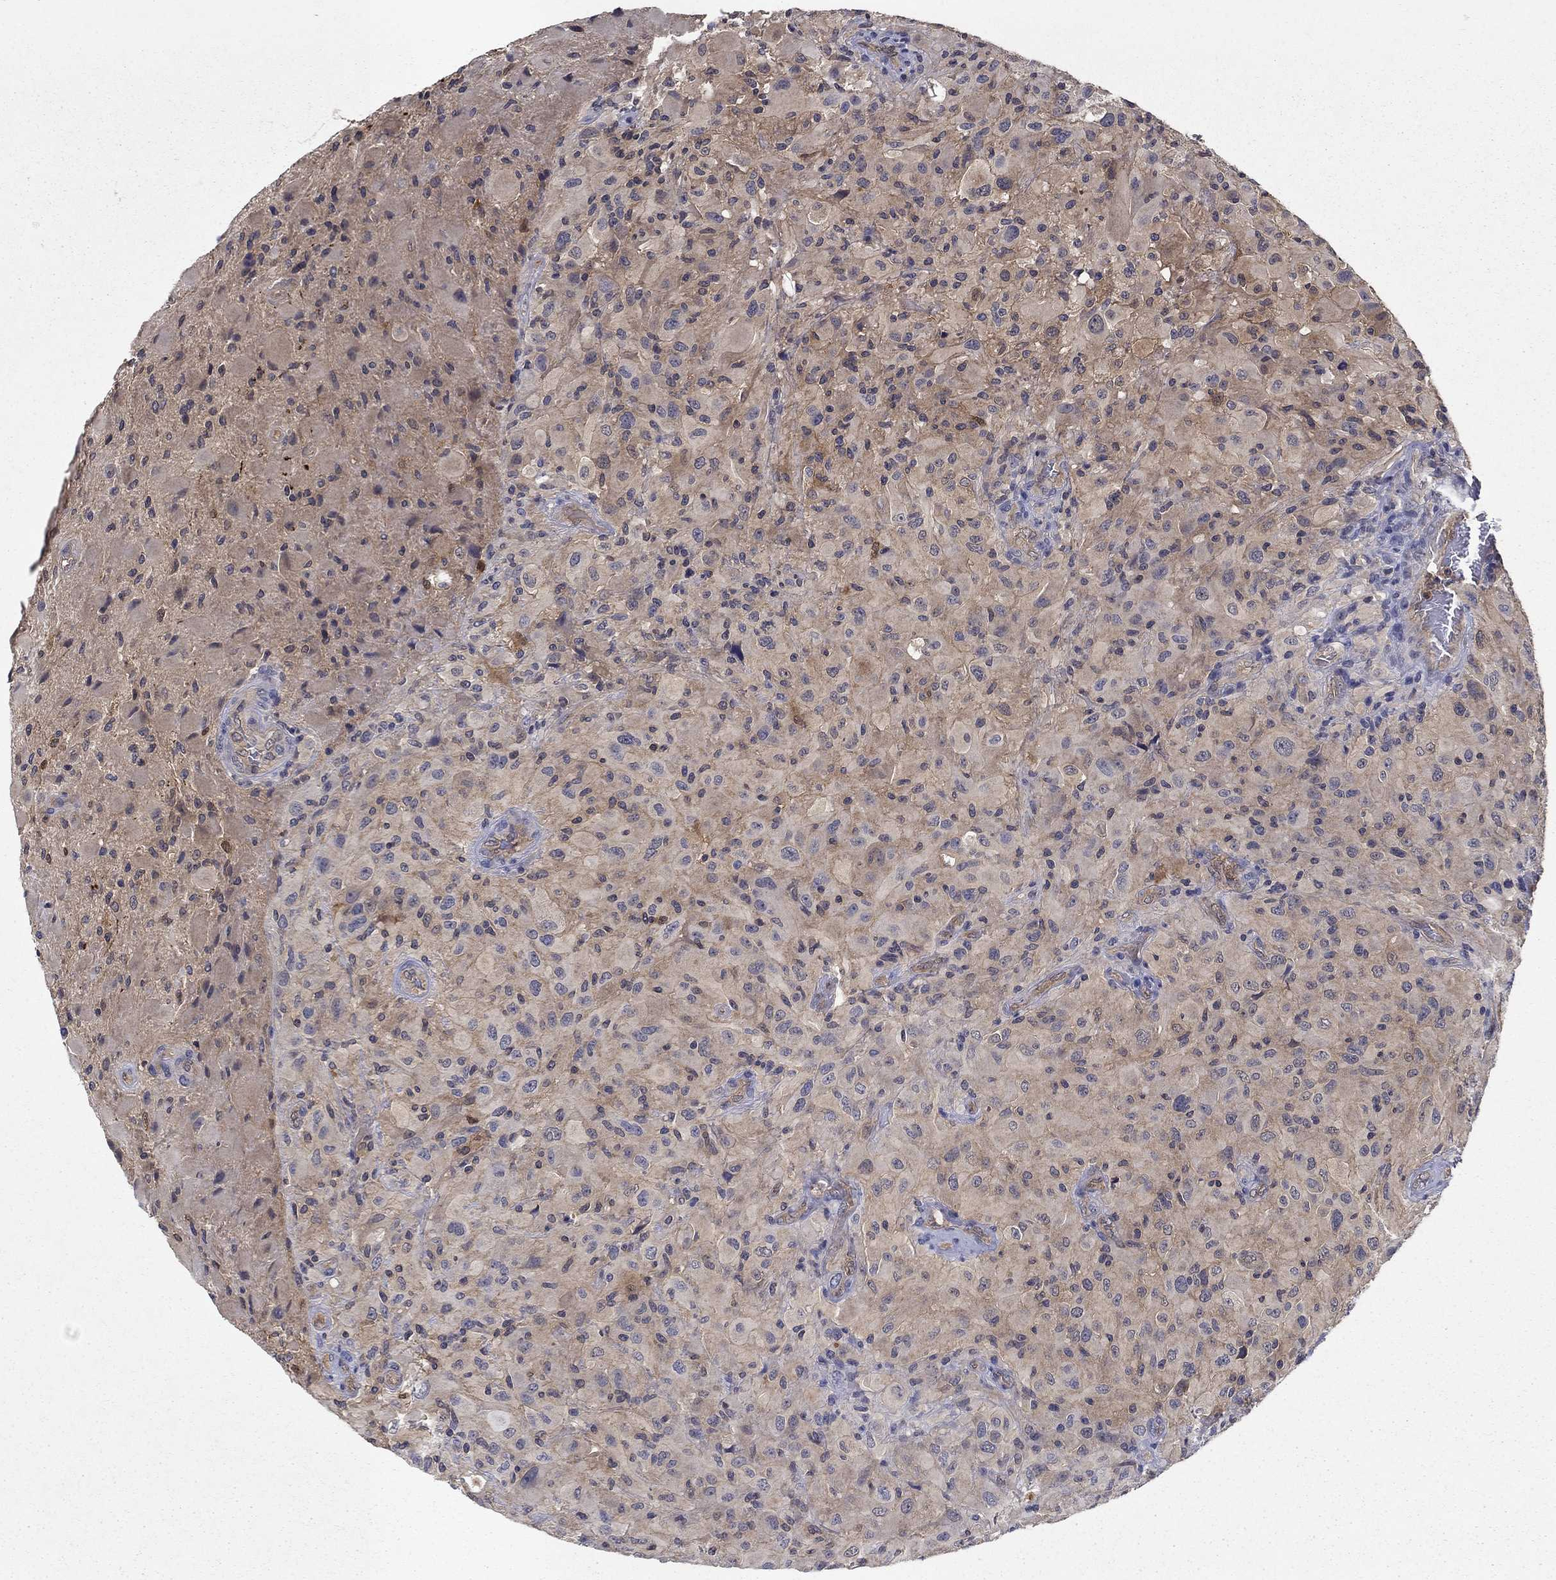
{"staining": {"intensity": "negative", "quantity": "none", "location": "none"}, "tissue": "glioma", "cell_type": "Tumor cells", "image_type": "cancer", "snomed": [{"axis": "morphology", "description": "Glioma, malignant, High grade"}, {"axis": "topography", "description": "Cerebral cortex"}], "caption": "Tumor cells show no significant protein positivity in glioma.", "gene": "GLTP", "patient": {"sex": "male", "age": 35}}